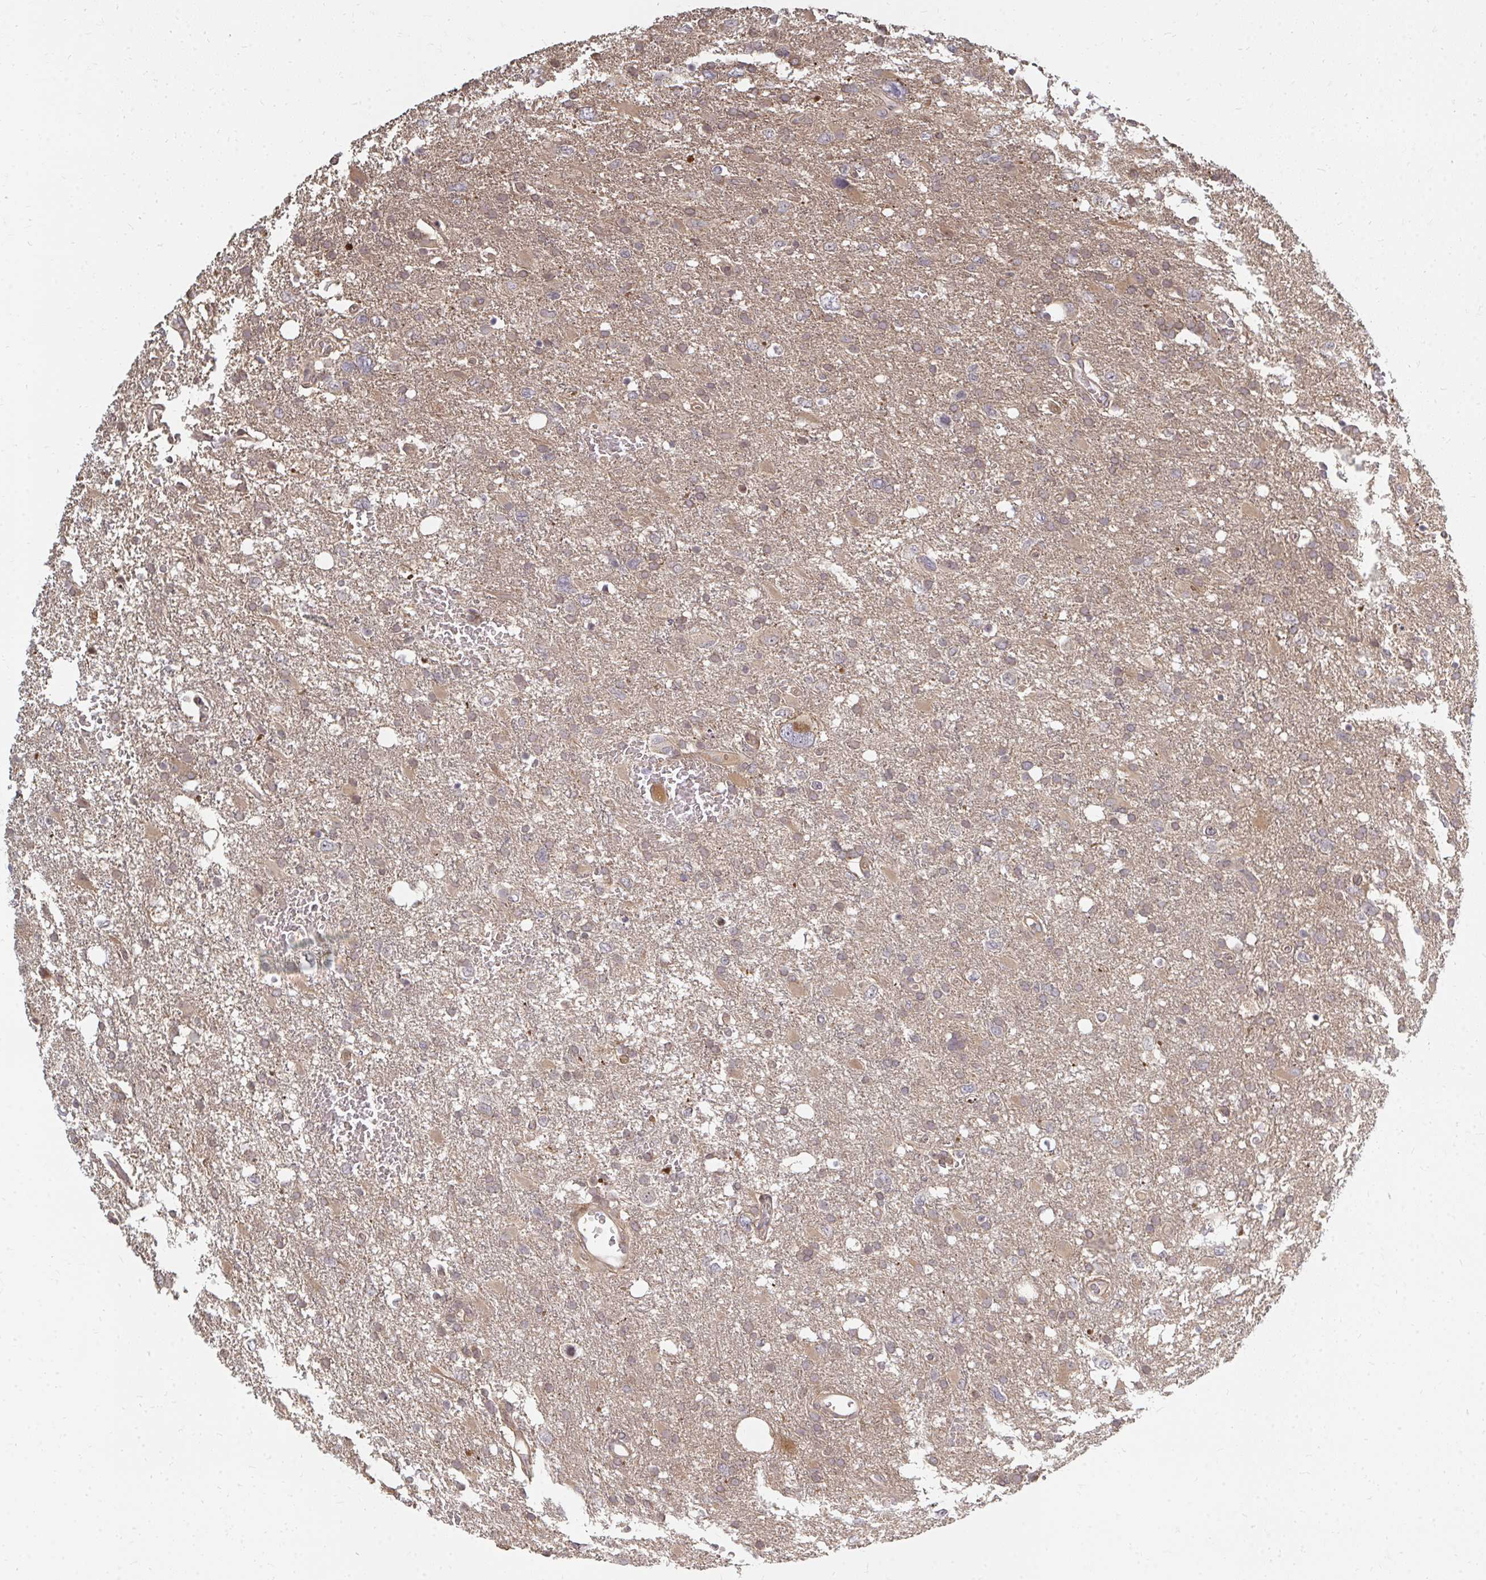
{"staining": {"intensity": "weak", "quantity": "<25%", "location": "cytoplasmic/membranous"}, "tissue": "glioma", "cell_type": "Tumor cells", "image_type": "cancer", "snomed": [{"axis": "morphology", "description": "Glioma, malignant, High grade"}, {"axis": "topography", "description": "Brain"}], "caption": "Malignant high-grade glioma was stained to show a protein in brown. There is no significant expression in tumor cells.", "gene": "ZNF285", "patient": {"sex": "male", "age": 61}}